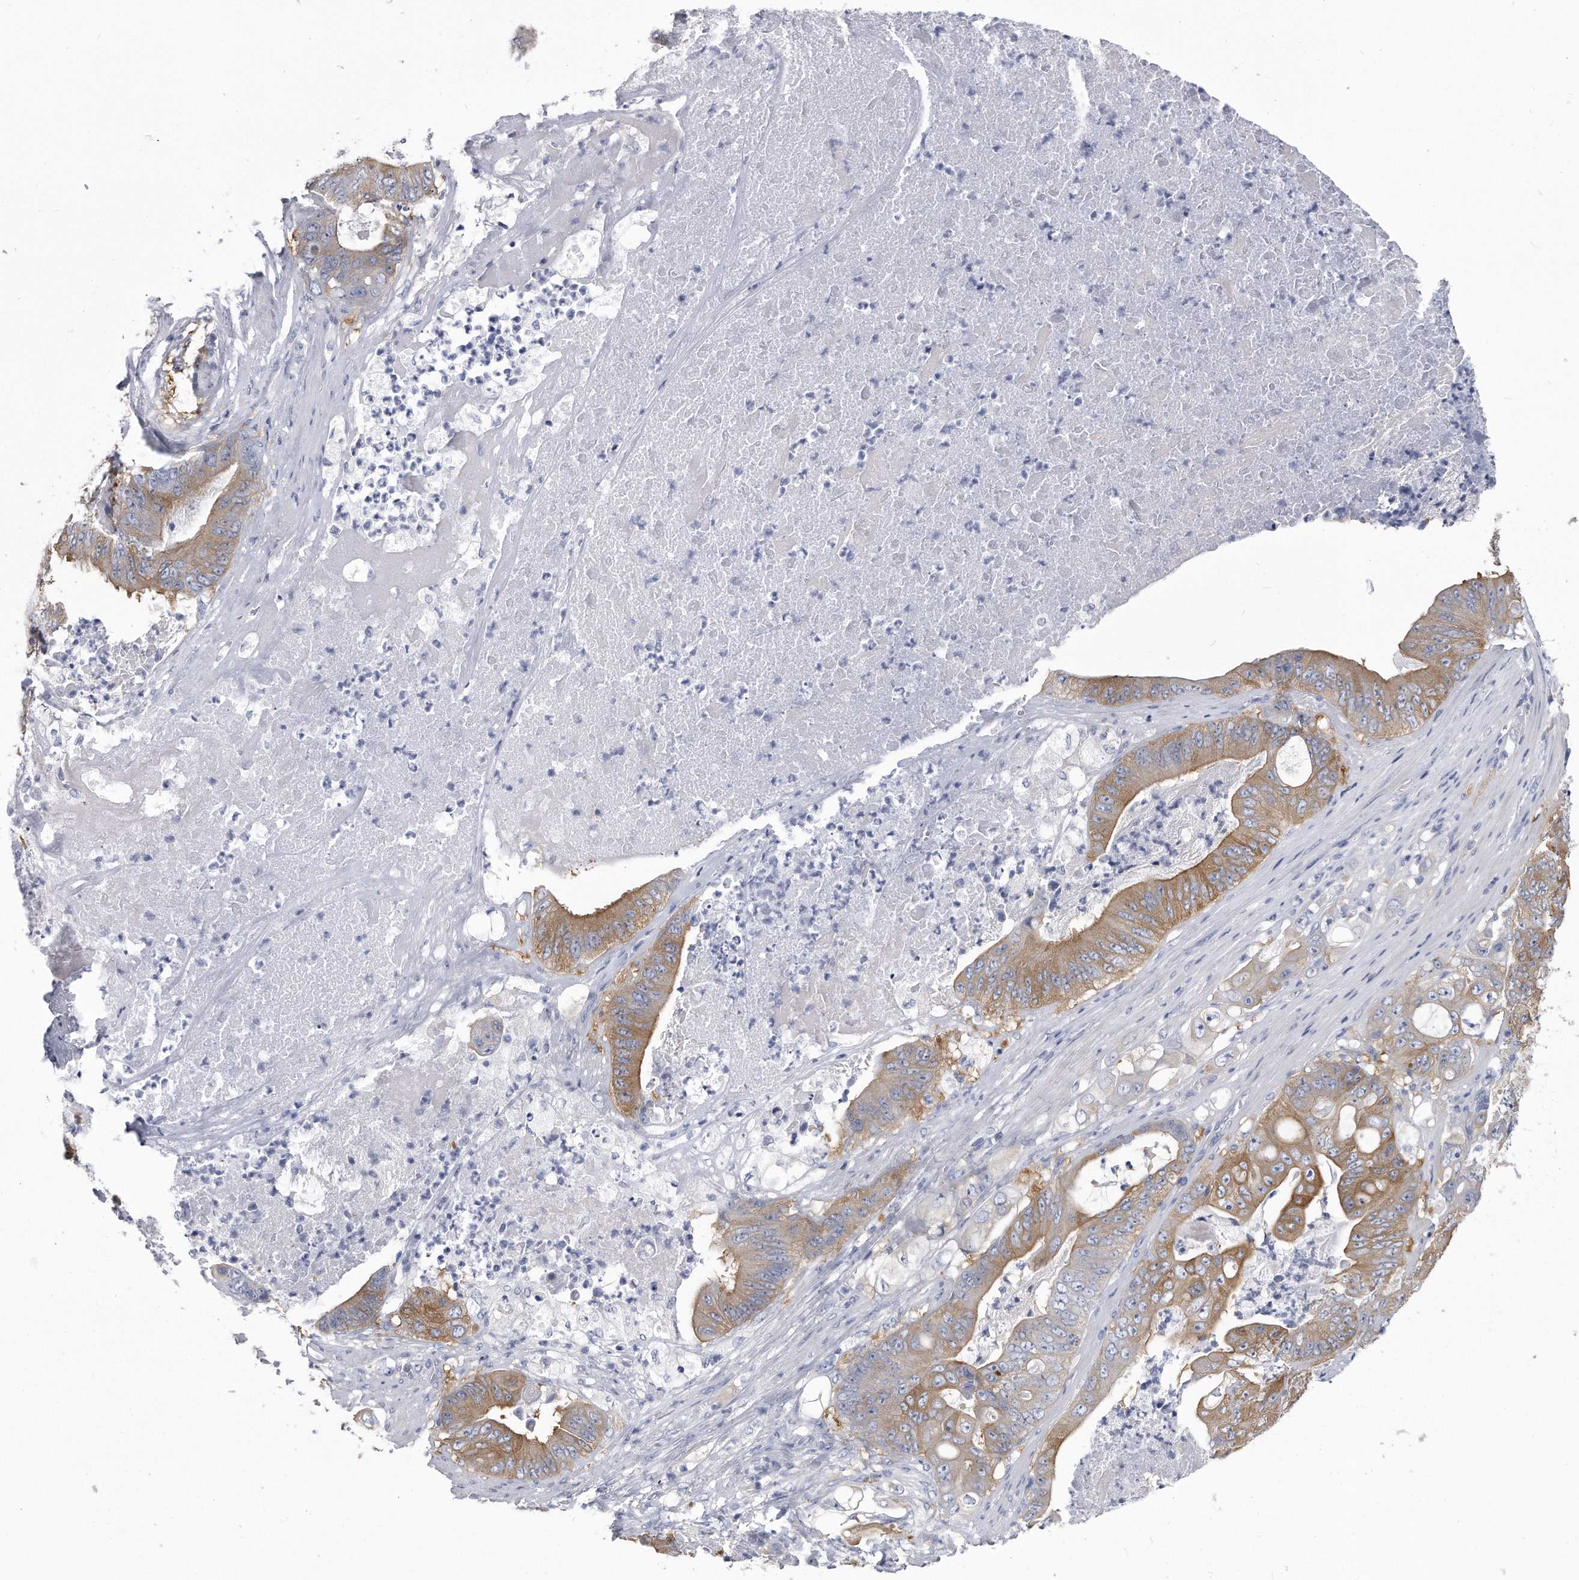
{"staining": {"intensity": "moderate", "quantity": "25%-75%", "location": "cytoplasmic/membranous"}, "tissue": "stomach cancer", "cell_type": "Tumor cells", "image_type": "cancer", "snomed": [{"axis": "morphology", "description": "Adenocarcinoma, NOS"}, {"axis": "topography", "description": "Stomach"}], "caption": "Stomach adenocarcinoma stained with a protein marker reveals moderate staining in tumor cells.", "gene": "PYGB", "patient": {"sex": "female", "age": 73}}